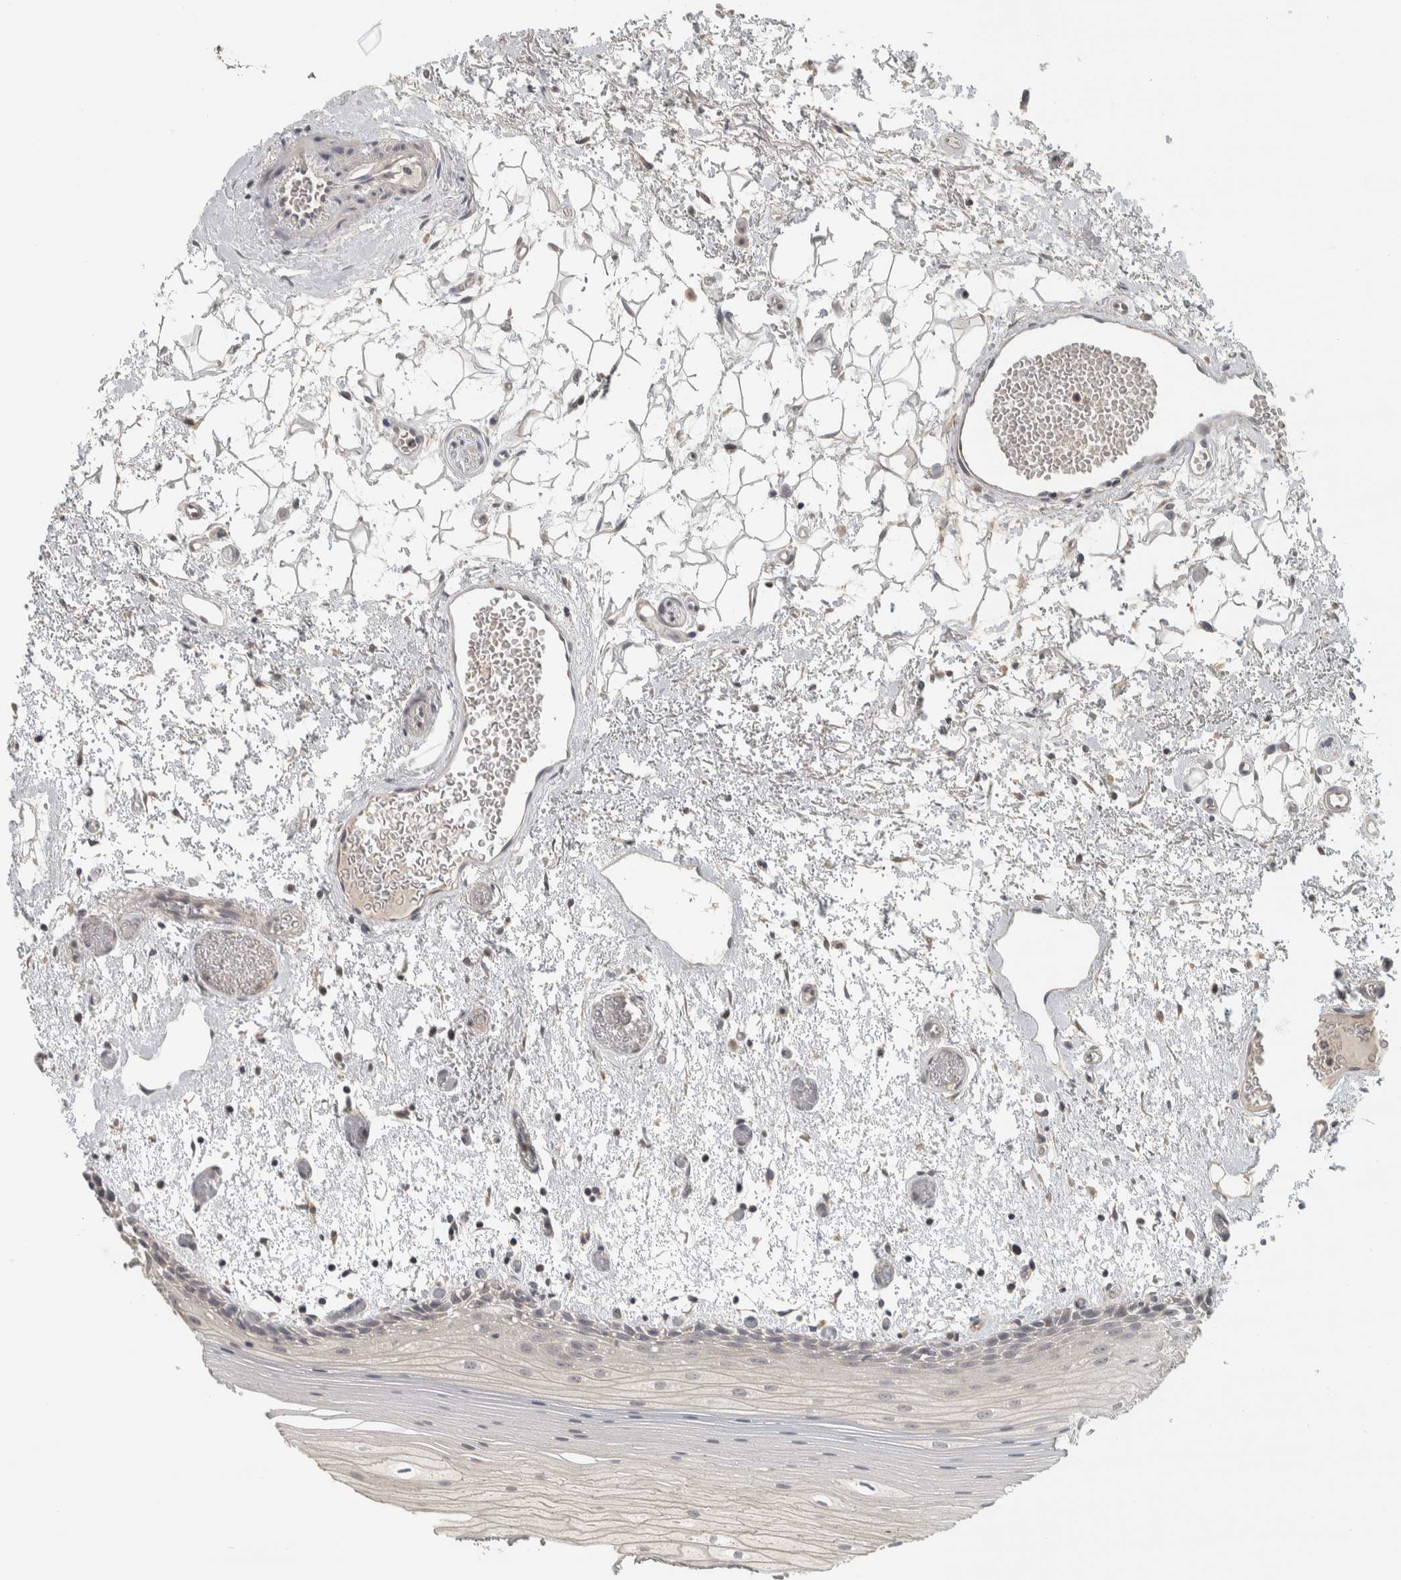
{"staining": {"intensity": "weak", "quantity": "<25%", "location": "cytoplasmic/membranous"}, "tissue": "oral mucosa", "cell_type": "Squamous epithelial cells", "image_type": "normal", "snomed": [{"axis": "morphology", "description": "Normal tissue, NOS"}, {"axis": "topography", "description": "Oral tissue"}], "caption": "Immunohistochemistry of benign human oral mucosa shows no positivity in squamous epithelial cells.", "gene": "AFP", "patient": {"sex": "male", "age": 52}}